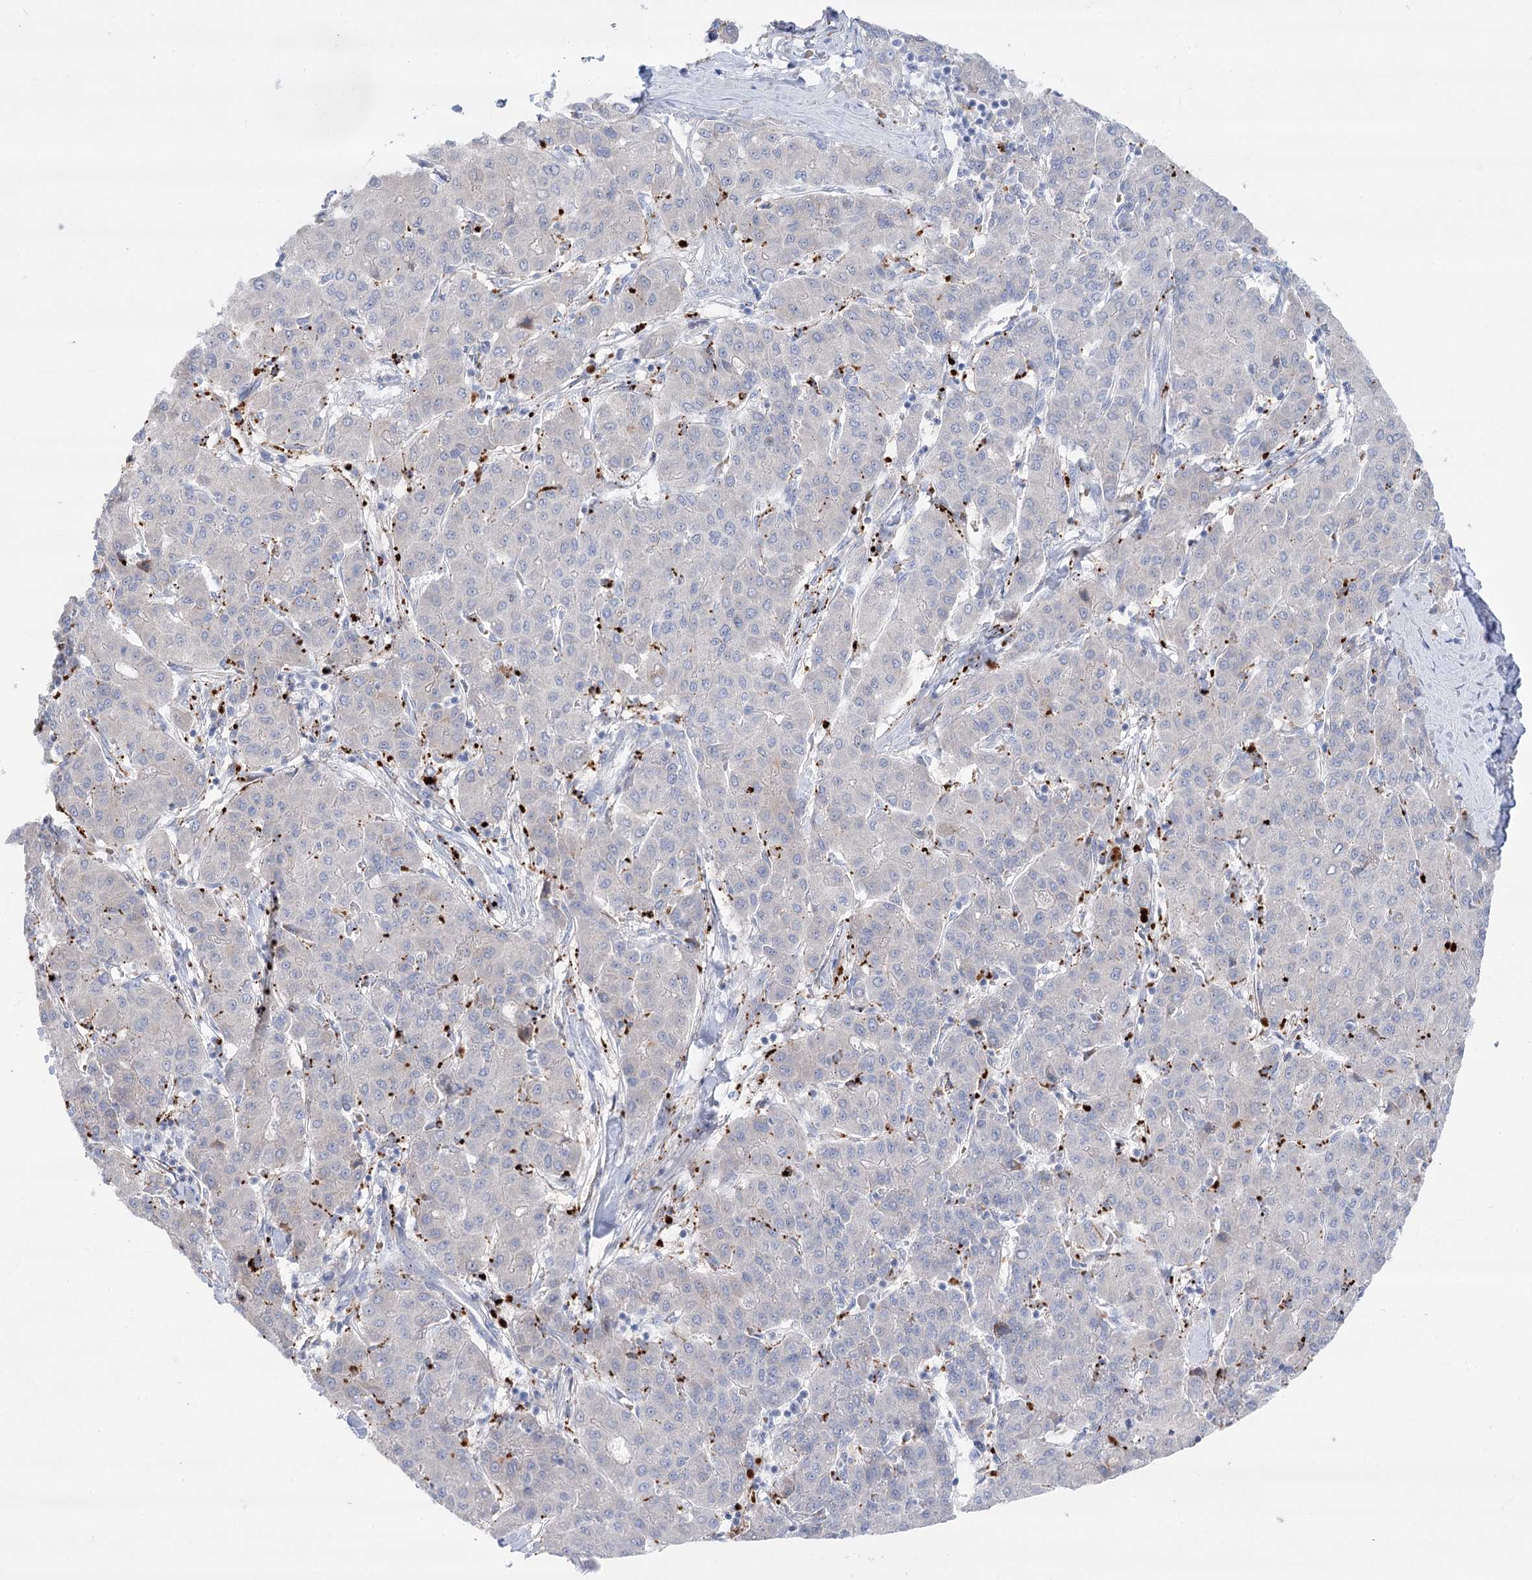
{"staining": {"intensity": "weak", "quantity": "<25%", "location": "cytoplasmic/membranous"}, "tissue": "liver cancer", "cell_type": "Tumor cells", "image_type": "cancer", "snomed": [{"axis": "morphology", "description": "Carcinoma, Hepatocellular, NOS"}, {"axis": "topography", "description": "Liver"}], "caption": "Immunohistochemistry (IHC) micrograph of hepatocellular carcinoma (liver) stained for a protein (brown), which reveals no expression in tumor cells.", "gene": "SIAE", "patient": {"sex": "male", "age": 65}}